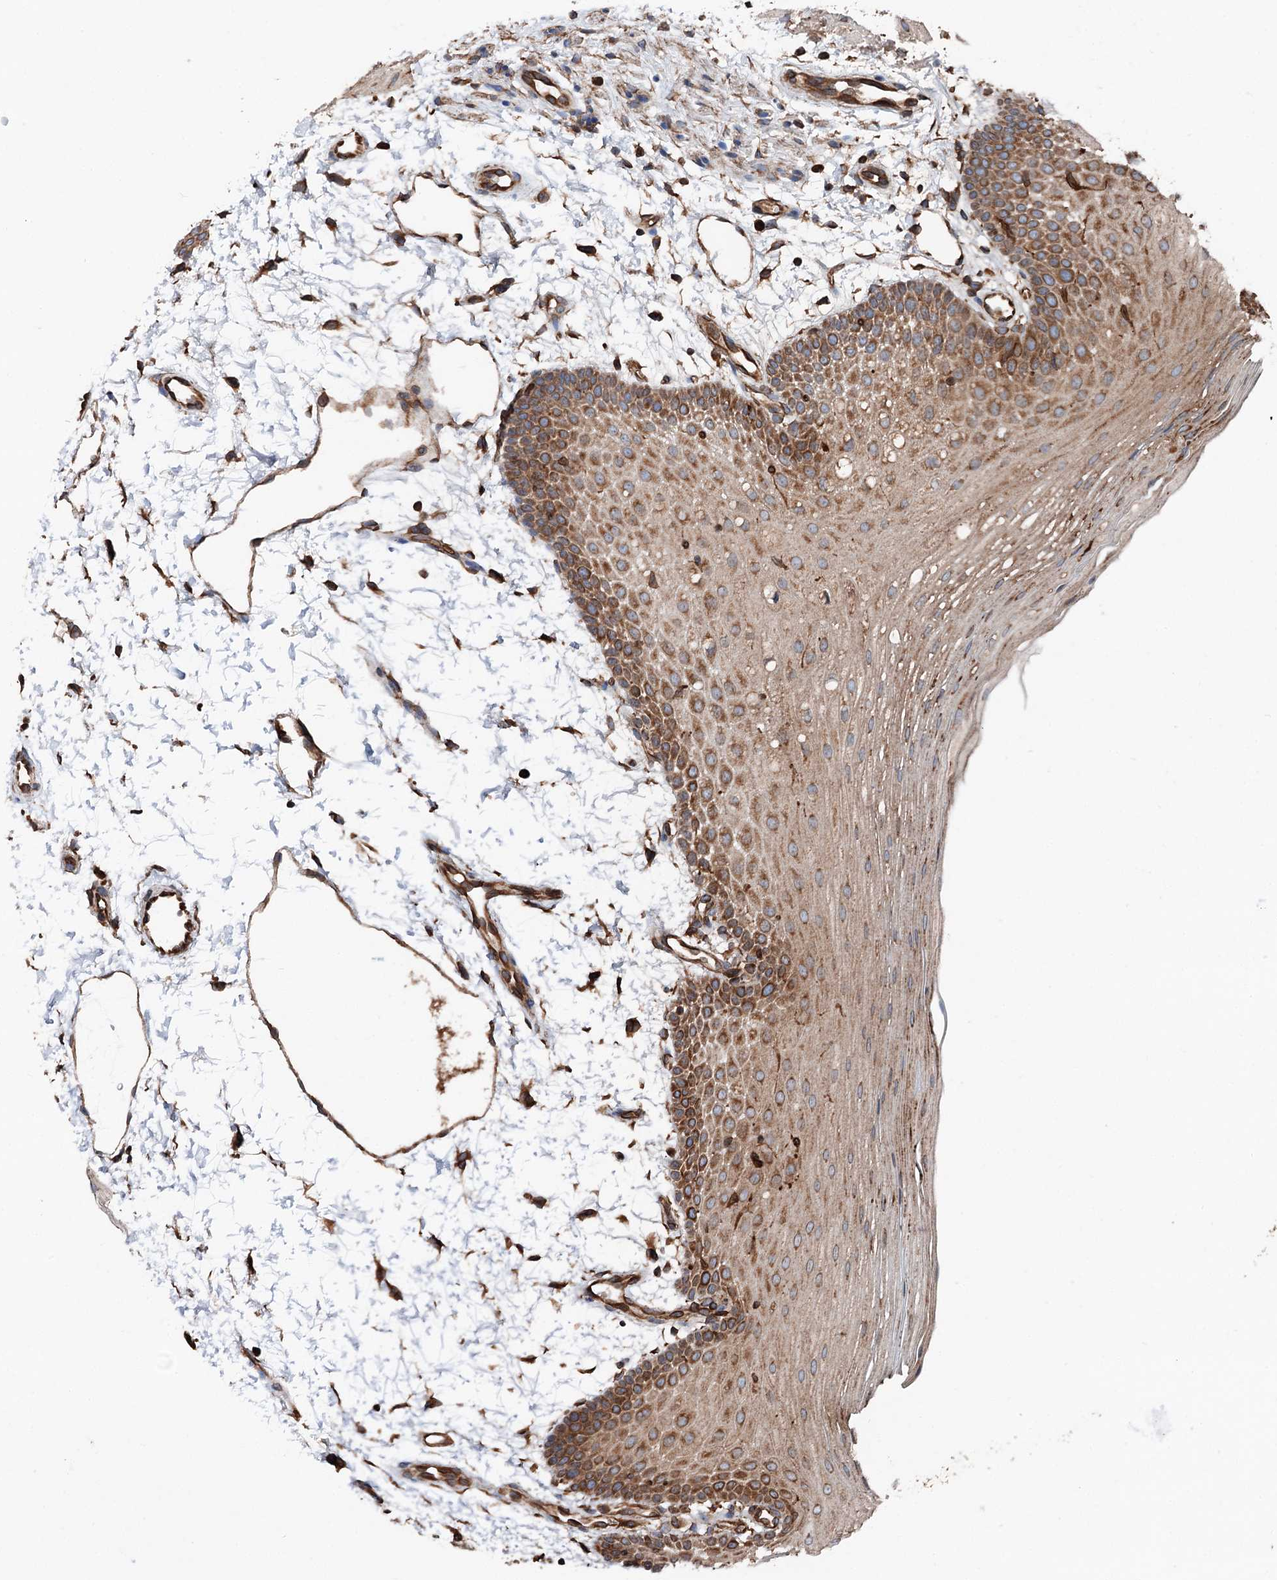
{"staining": {"intensity": "moderate", "quantity": "25%-75%", "location": "cytoplasmic/membranous"}, "tissue": "oral mucosa", "cell_type": "Squamous epithelial cells", "image_type": "normal", "snomed": [{"axis": "morphology", "description": "Normal tissue, NOS"}, {"axis": "topography", "description": "Oral tissue"}], "caption": "Moderate cytoplasmic/membranous expression for a protein is appreciated in about 25%-75% of squamous epithelial cells of normal oral mucosa using immunohistochemistry (IHC).", "gene": "ERP29", "patient": {"sex": "male", "age": 68}}